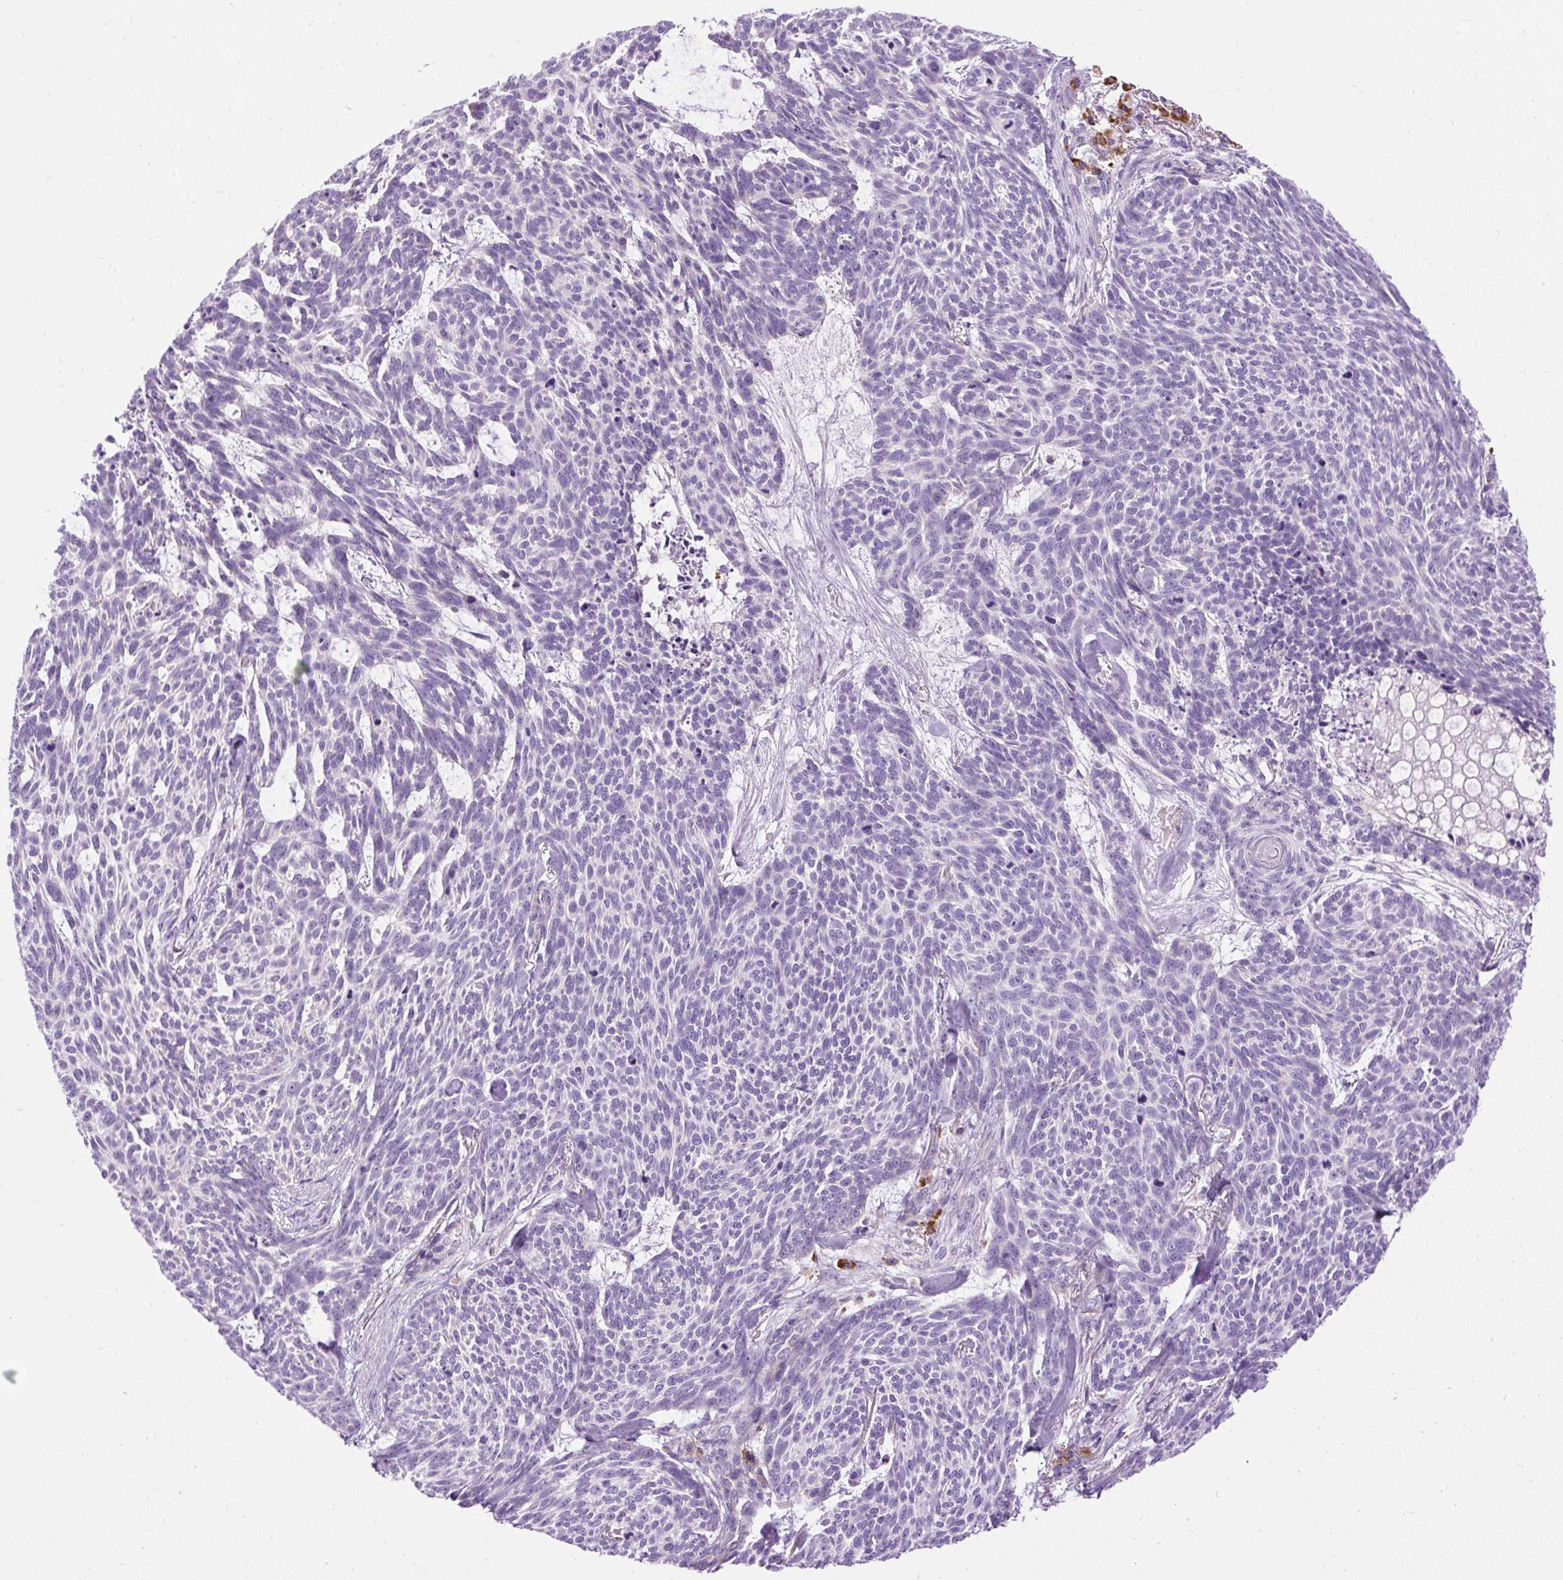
{"staining": {"intensity": "negative", "quantity": "none", "location": "none"}, "tissue": "skin cancer", "cell_type": "Tumor cells", "image_type": "cancer", "snomed": [{"axis": "morphology", "description": "Basal cell carcinoma"}, {"axis": "topography", "description": "Skin"}], "caption": "Protein analysis of skin basal cell carcinoma displays no significant expression in tumor cells.", "gene": "SYBU", "patient": {"sex": "female", "age": 93}}